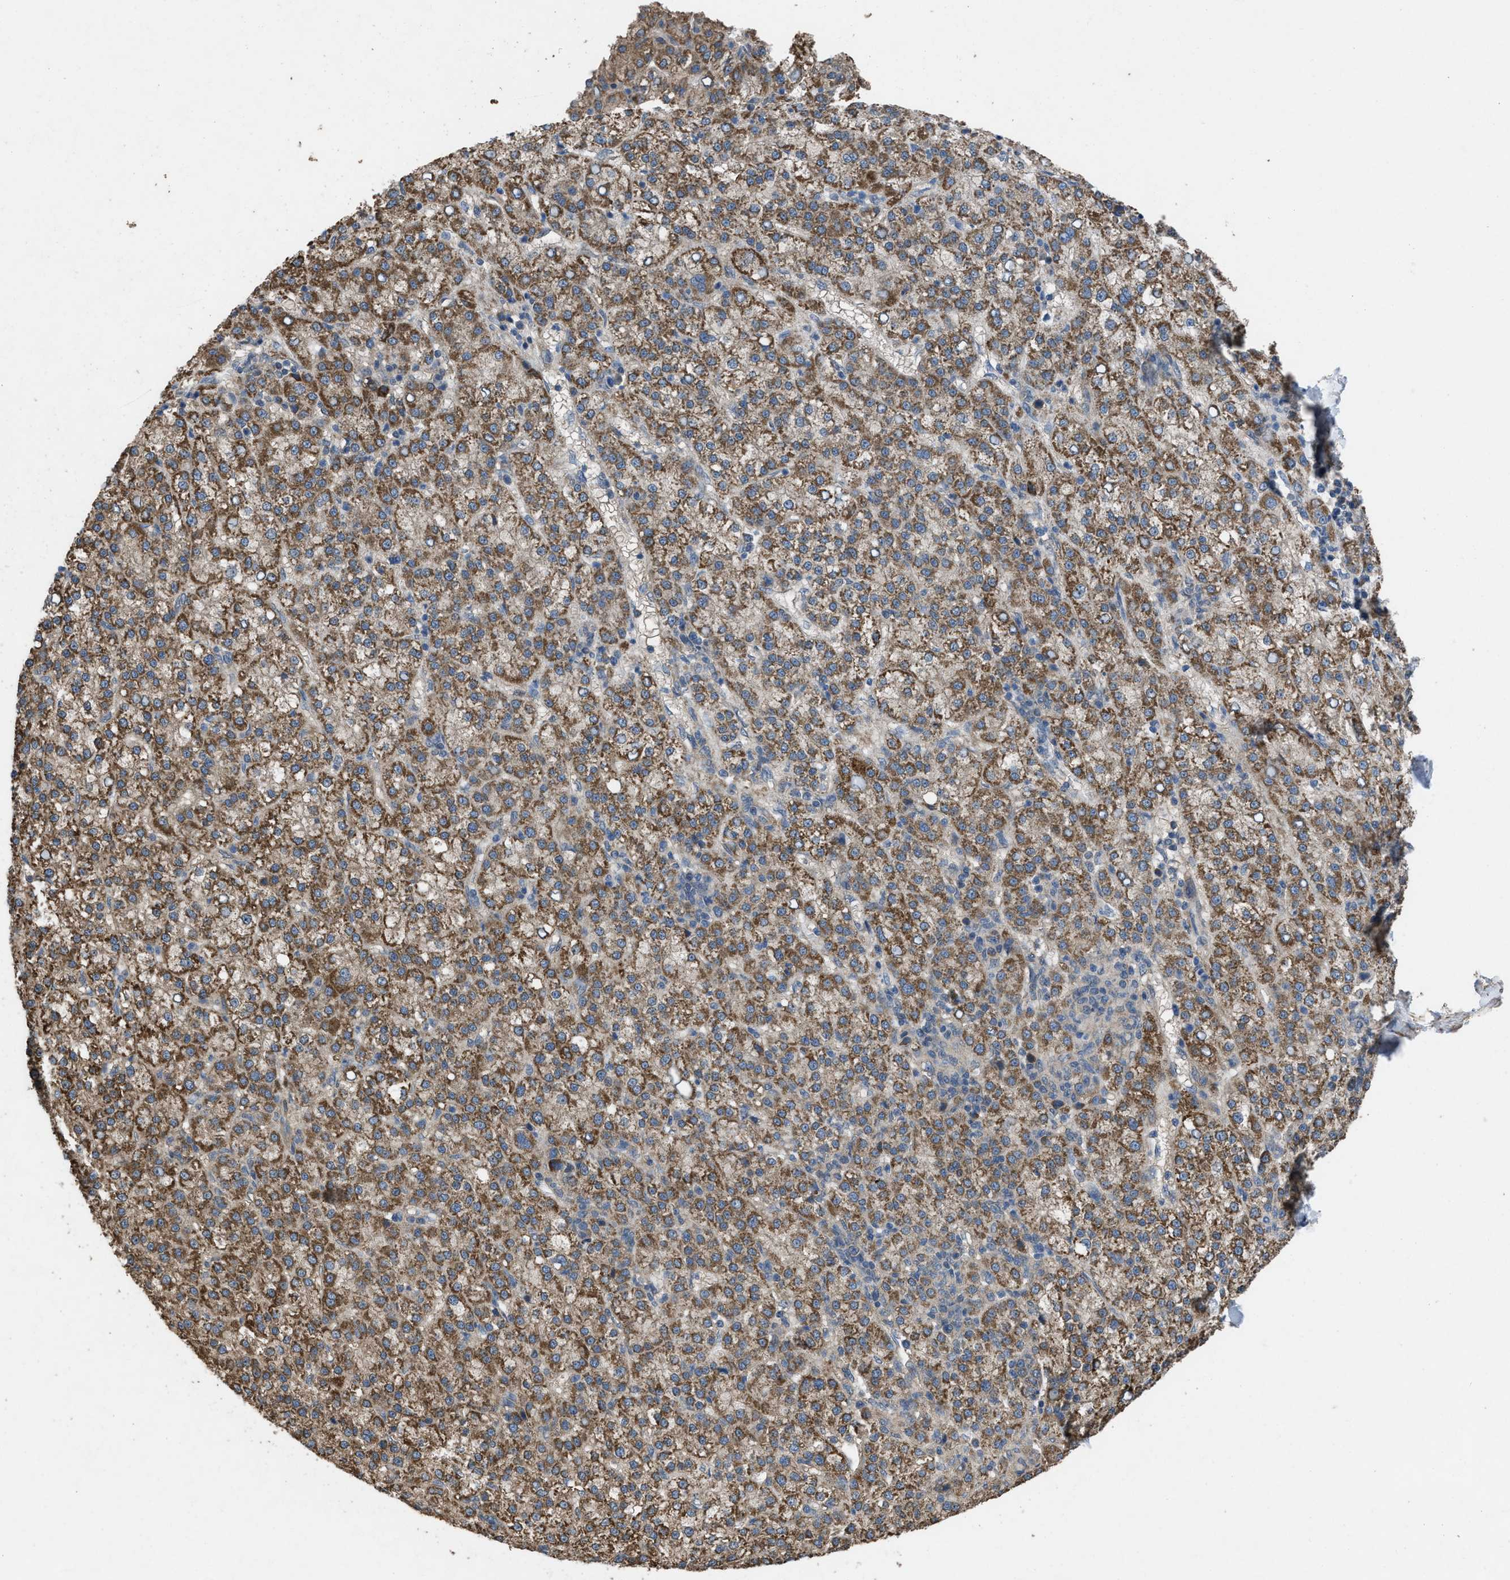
{"staining": {"intensity": "moderate", "quantity": ">75%", "location": "cytoplasmic/membranous"}, "tissue": "liver cancer", "cell_type": "Tumor cells", "image_type": "cancer", "snomed": [{"axis": "morphology", "description": "Carcinoma, Hepatocellular, NOS"}, {"axis": "topography", "description": "Liver"}], "caption": "Hepatocellular carcinoma (liver) tissue displays moderate cytoplasmic/membranous positivity in approximately >75% of tumor cells Using DAB (3,3'-diaminobenzidine) (brown) and hematoxylin (blue) stains, captured at high magnification using brightfield microscopy.", "gene": "ARL6", "patient": {"sex": "female", "age": 58}}